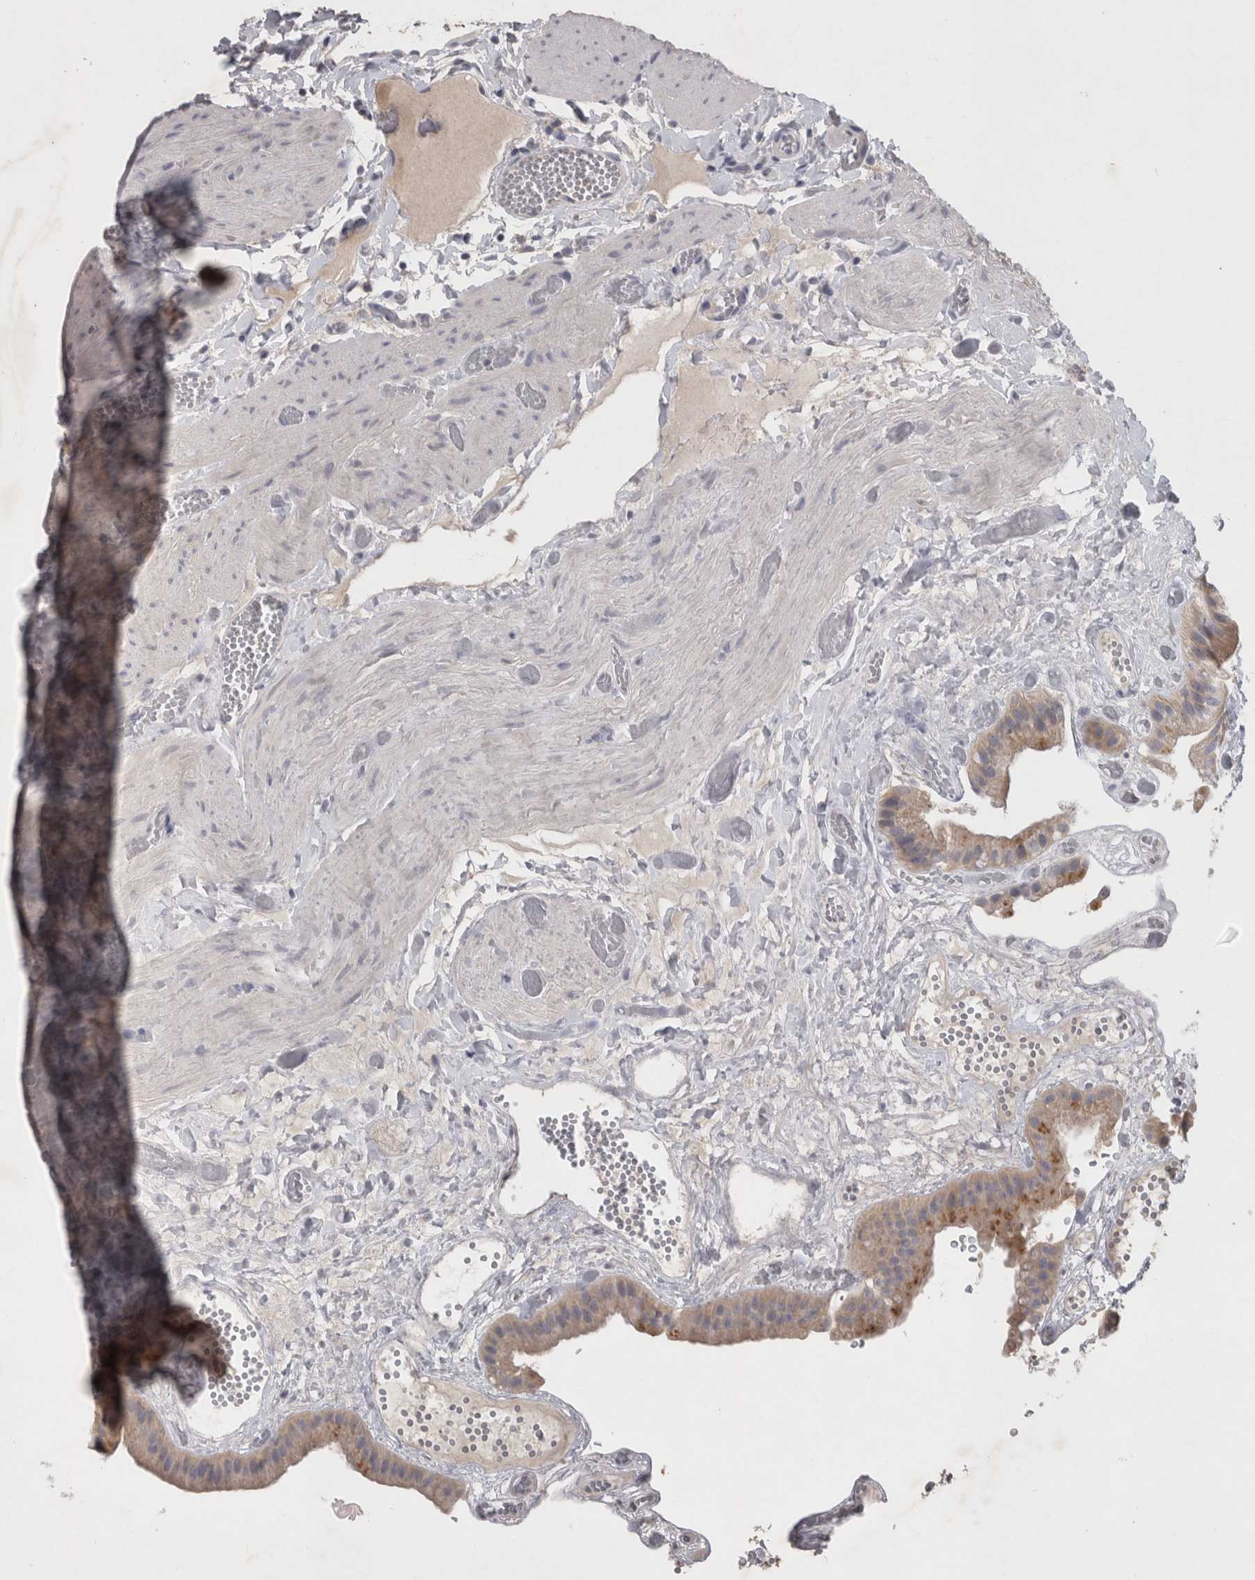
{"staining": {"intensity": "moderate", "quantity": "<25%", "location": "cytoplasmic/membranous"}, "tissue": "gallbladder", "cell_type": "Glandular cells", "image_type": "normal", "snomed": [{"axis": "morphology", "description": "Normal tissue, NOS"}, {"axis": "topography", "description": "Gallbladder"}], "caption": "Protein staining demonstrates moderate cytoplasmic/membranous positivity in approximately <25% of glandular cells in unremarkable gallbladder. The protein is shown in brown color, while the nuclei are stained blue.", "gene": "SLC22A11", "patient": {"sex": "female", "age": 64}}